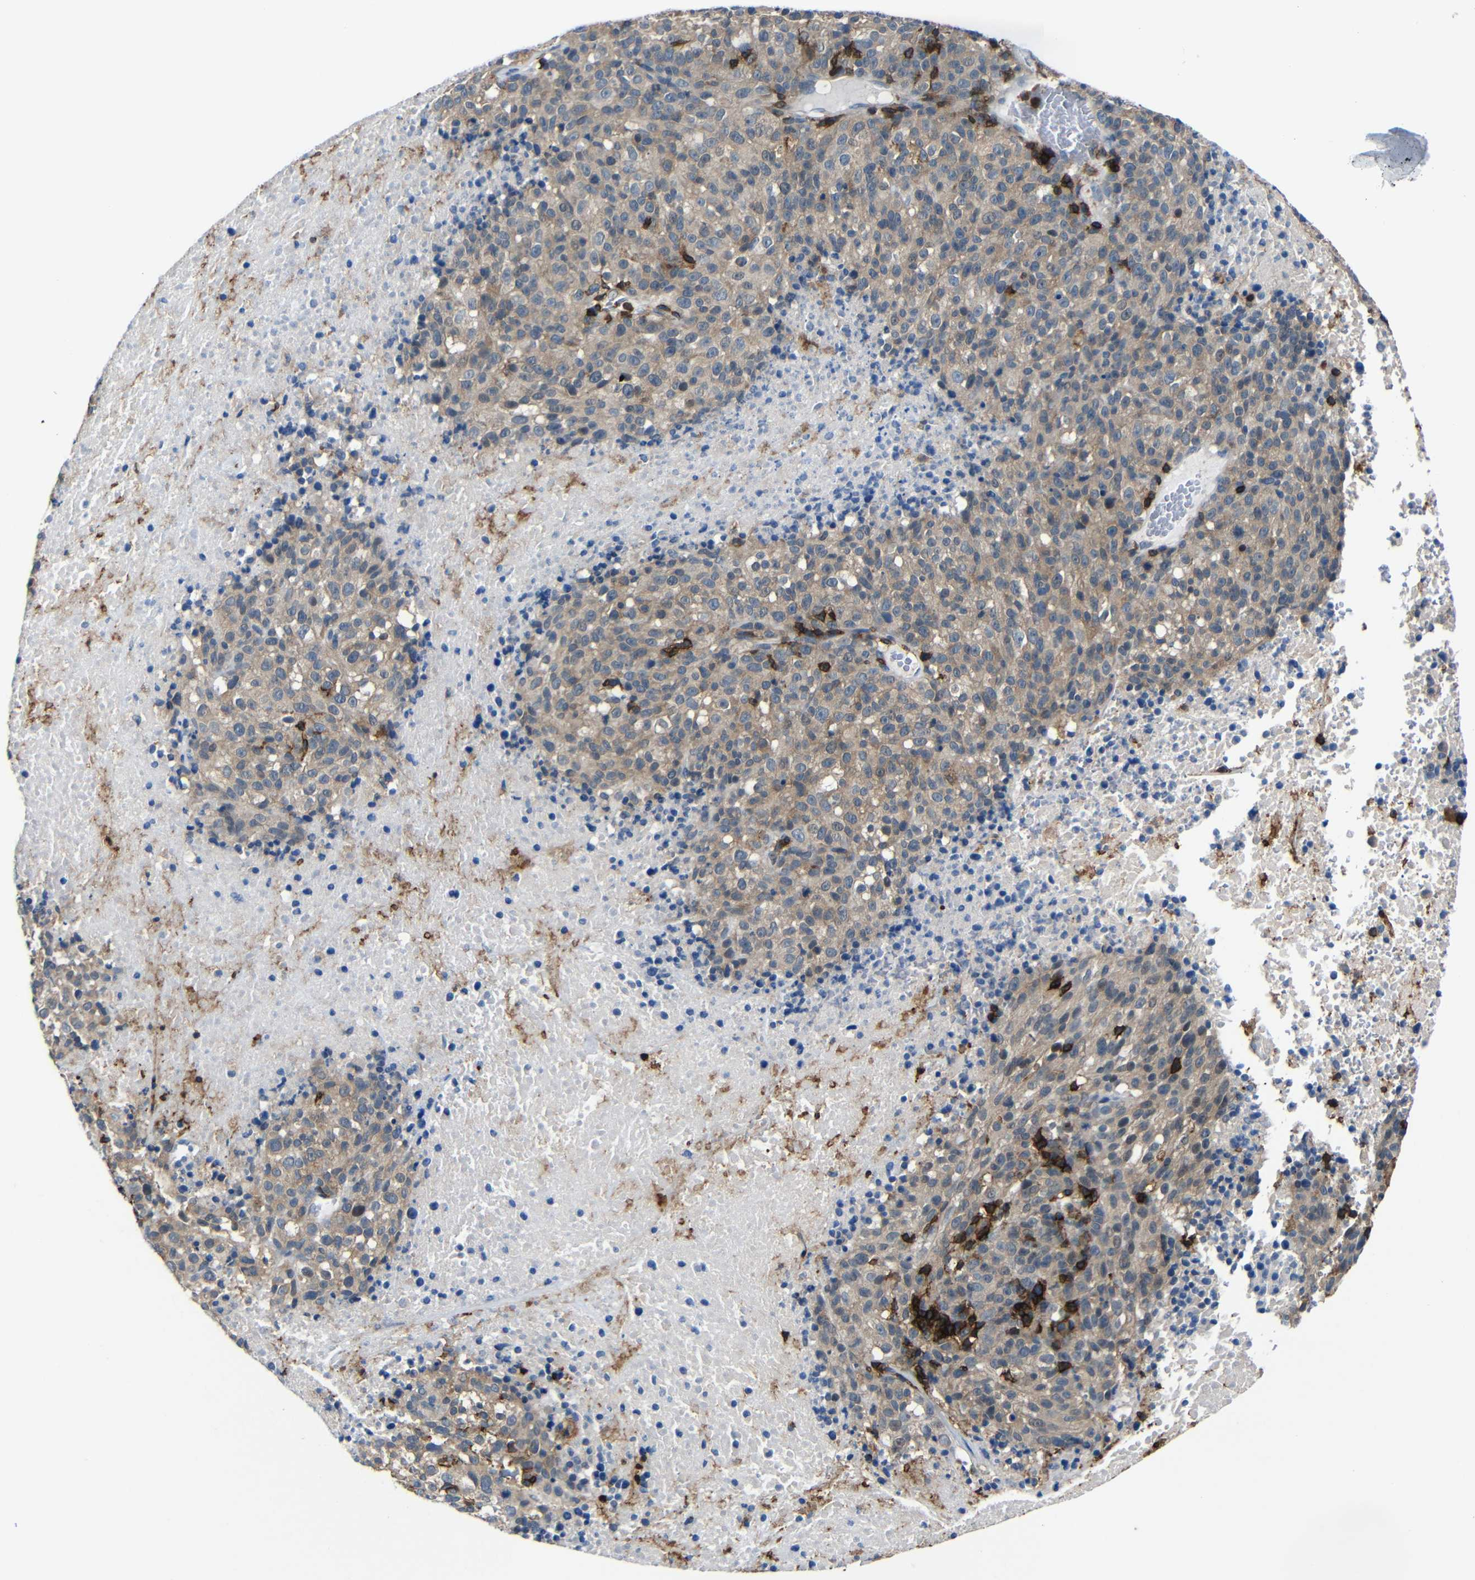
{"staining": {"intensity": "weak", "quantity": ">75%", "location": "cytoplasmic/membranous"}, "tissue": "melanoma", "cell_type": "Tumor cells", "image_type": "cancer", "snomed": [{"axis": "morphology", "description": "Malignant melanoma, Metastatic site"}, {"axis": "topography", "description": "Cerebral cortex"}], "caption": "Immunohistochemical staining of human melanoma exhibits weak cytoplasmic/membranous protein positivity in about >75% of tumor cells. (IHC, brightfield microscopy, high magnification).", "gene": "P2RY12", "patient": {"sex": "female", "age": 52}}